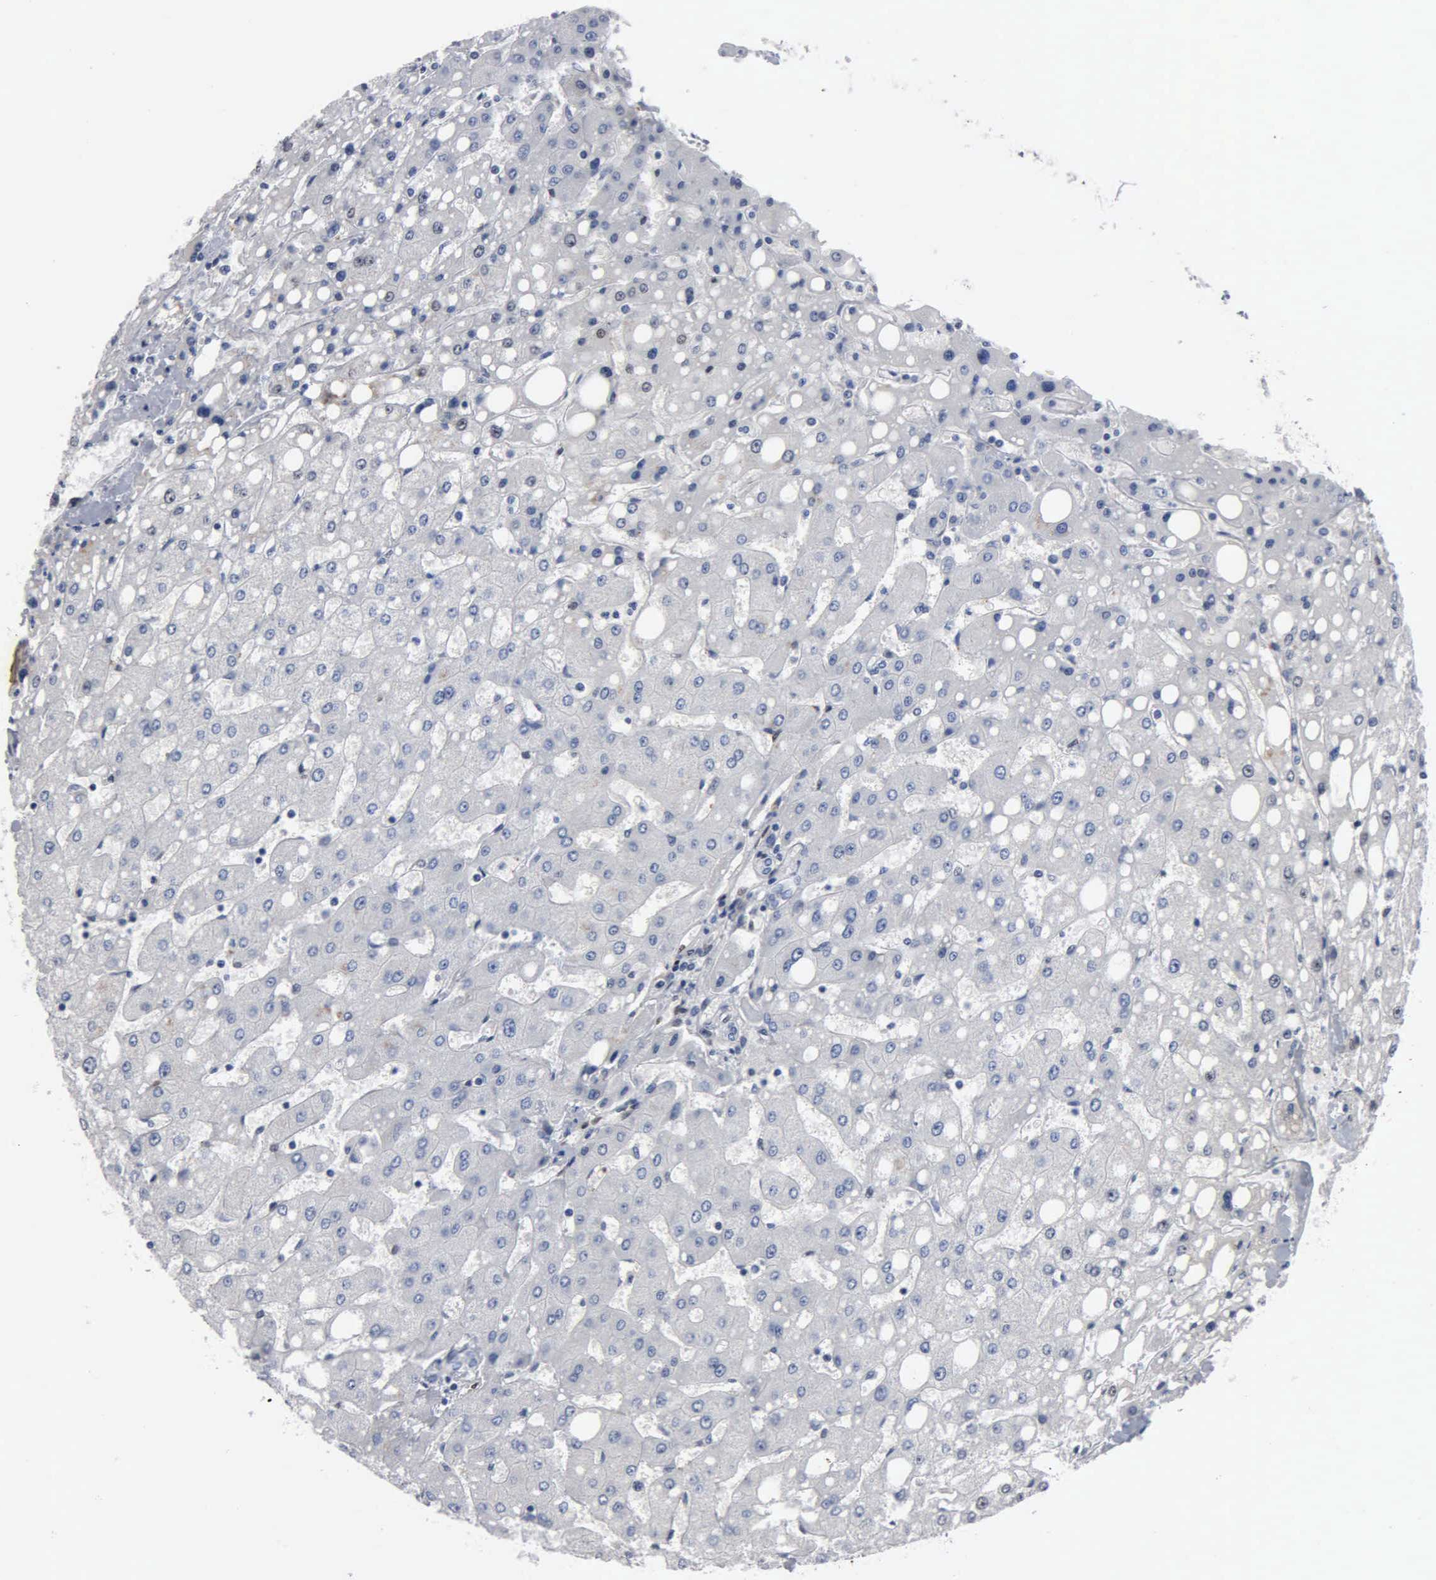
{"staining": {"intensity": "negative", "quantity": "none", "location": "none"}, "tissue": "liver", "cell_type": "Cholangiocytes", "image_type": "normal", "snomed": [{"axis": "morphology", "description": "Normal tissue, NOS"}, {"axis": "topography", "description": "Liver"}], "caption": "Immunohistochemistry photomicrograph of unremarkable human liver stained for a protein (brown), which displays no expression in cholangiocytes. Nuclei are stained in blue.", "gene": "FGF2", "patient": {"sex": "male", "age": 49}}